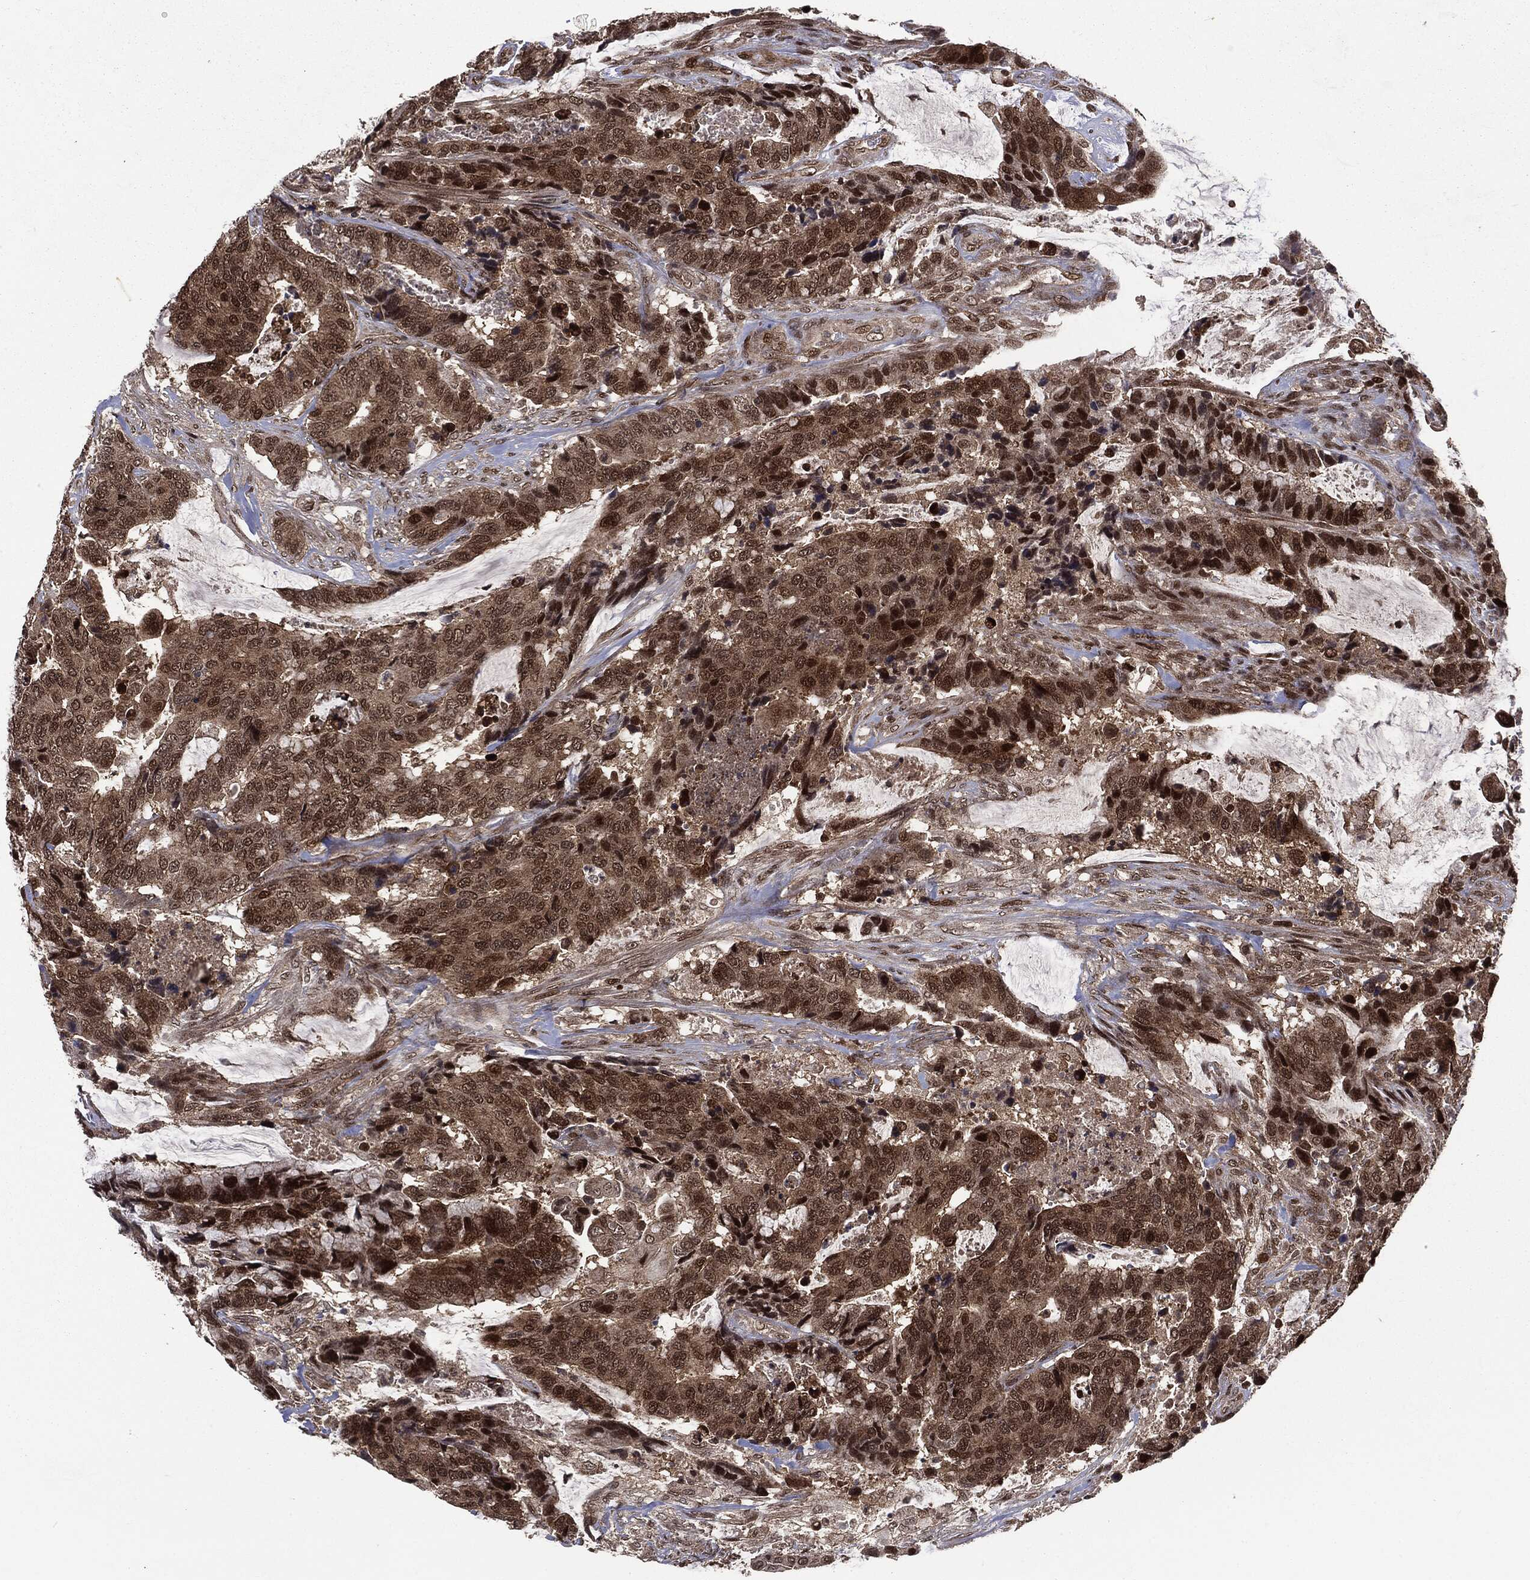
{"staining": {"intensity": "moderate", "quantity": ">75%", "location": "cytoplasmic/membranous,nuclear"}, "tissue": "colorectal cancer", "cell_type": "Tumor cells", "image_type": "cancer", "snomed": [{"axis": "morphology", "description": "Adenocarcinoma, NOS"}, {"axis": "topography", "description": "Rectum"}], "caption": "Moderate cytoplasmic/membranous and nuclear protein staining is seen in approximately >75% of tumor cells in colorectal adenocarcinoma.", "gene": "PTPA", "patient": {"sex": "female", "age": 59}}